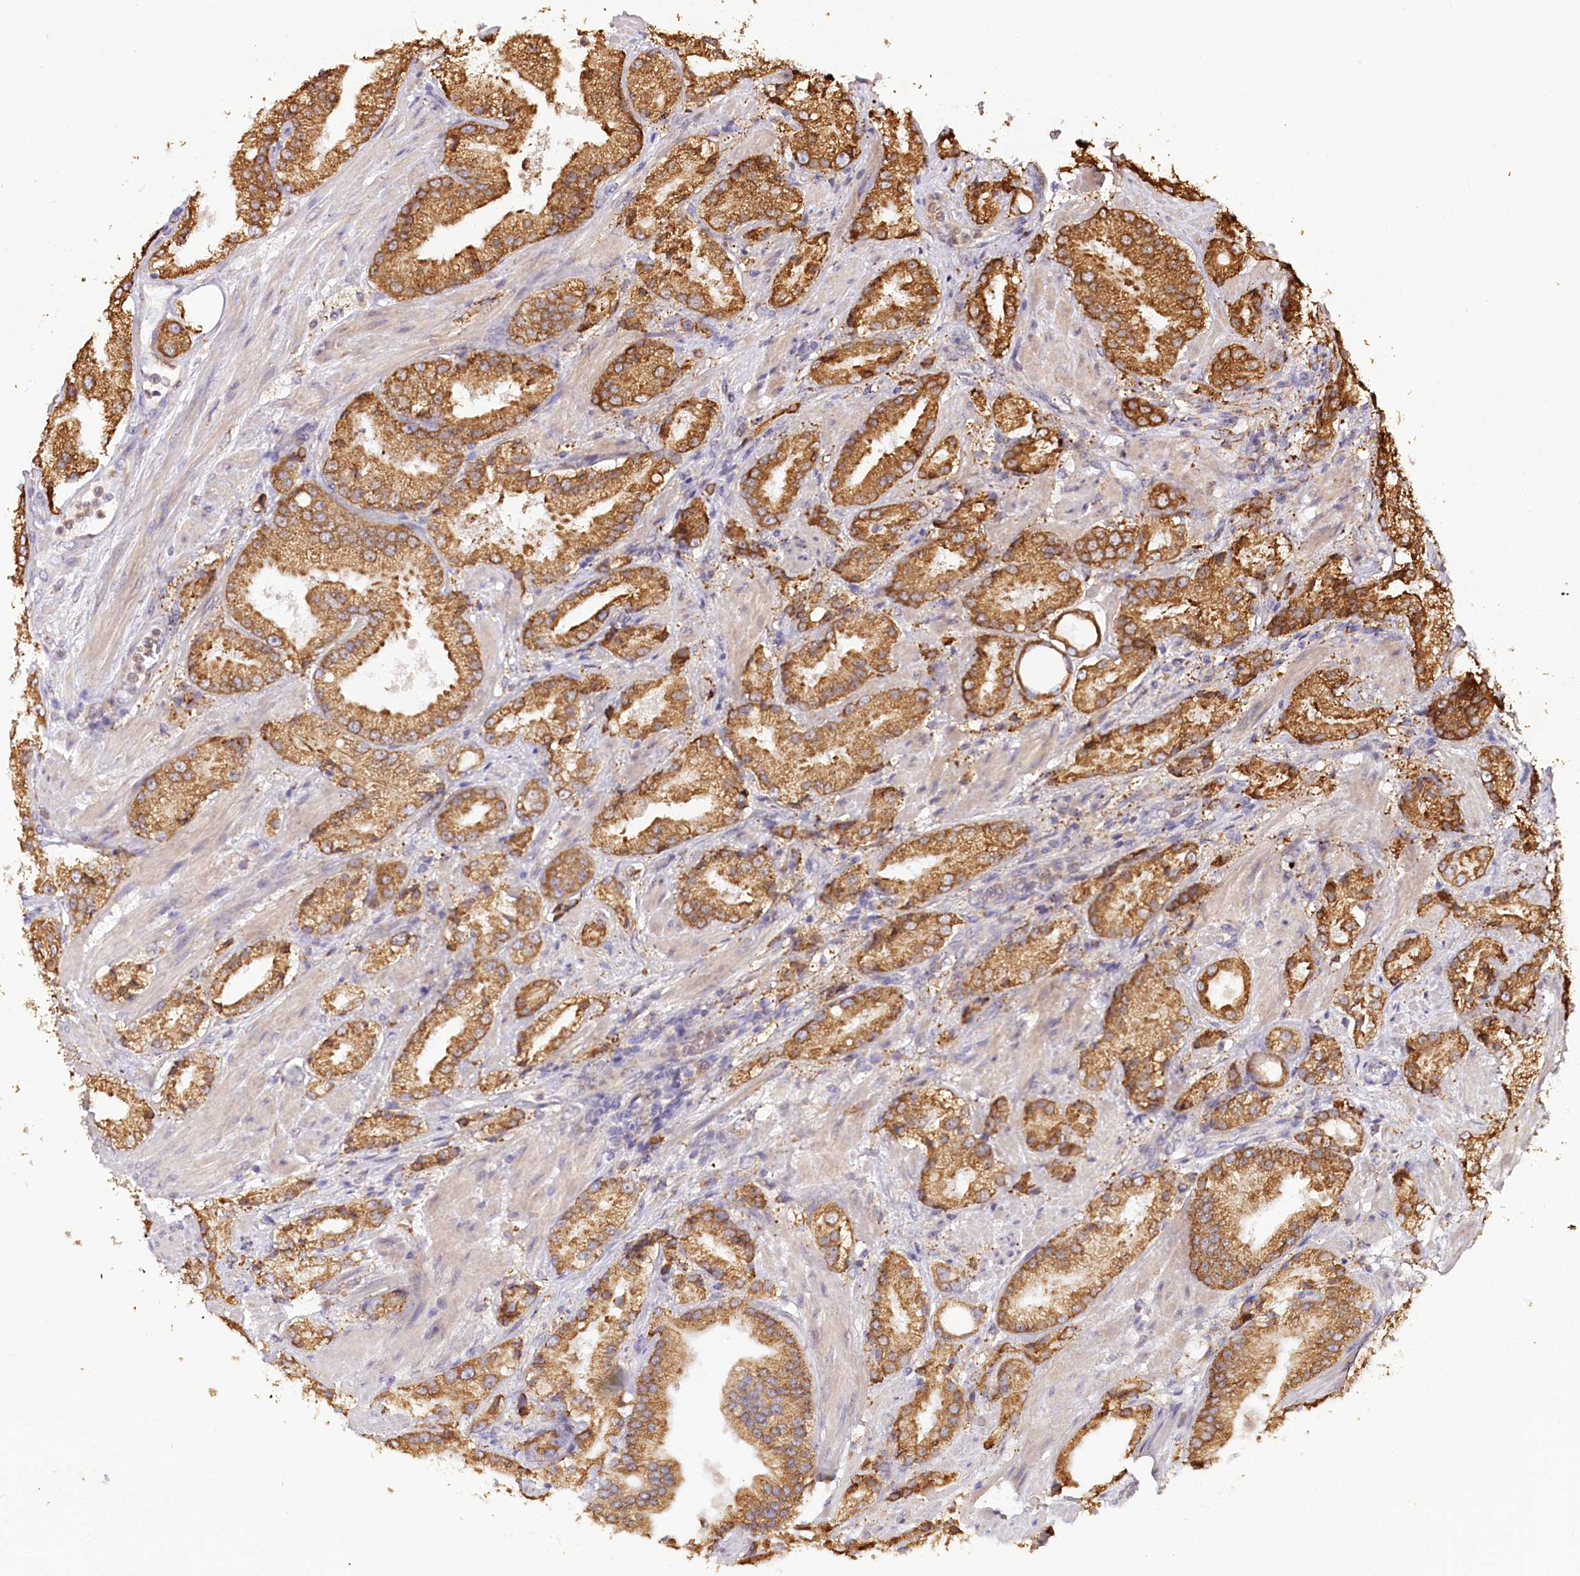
{"staining": {"intensity": "strong", "quantity": ">75%", "location": "cytoplasmic/membranous"}, "tissue": "prostate cancer", "cell_type": "Tumor cells", "image_type": "cancer", "snomed": [{"axis": "morphology", "description": "Adenocarcinoma, Low grade"}, {"axis": "topography", "description": "Prostate"}], "caption": "Strong cytoplasmic/membranous expression for a protein is identified in approximately >75% of tumor cells of prostate cancer (low-grade adenocarcinoma) using immunohistochemistry.", "gene": "VEGFA", "patient": {"sex": "male", "age": 67}}